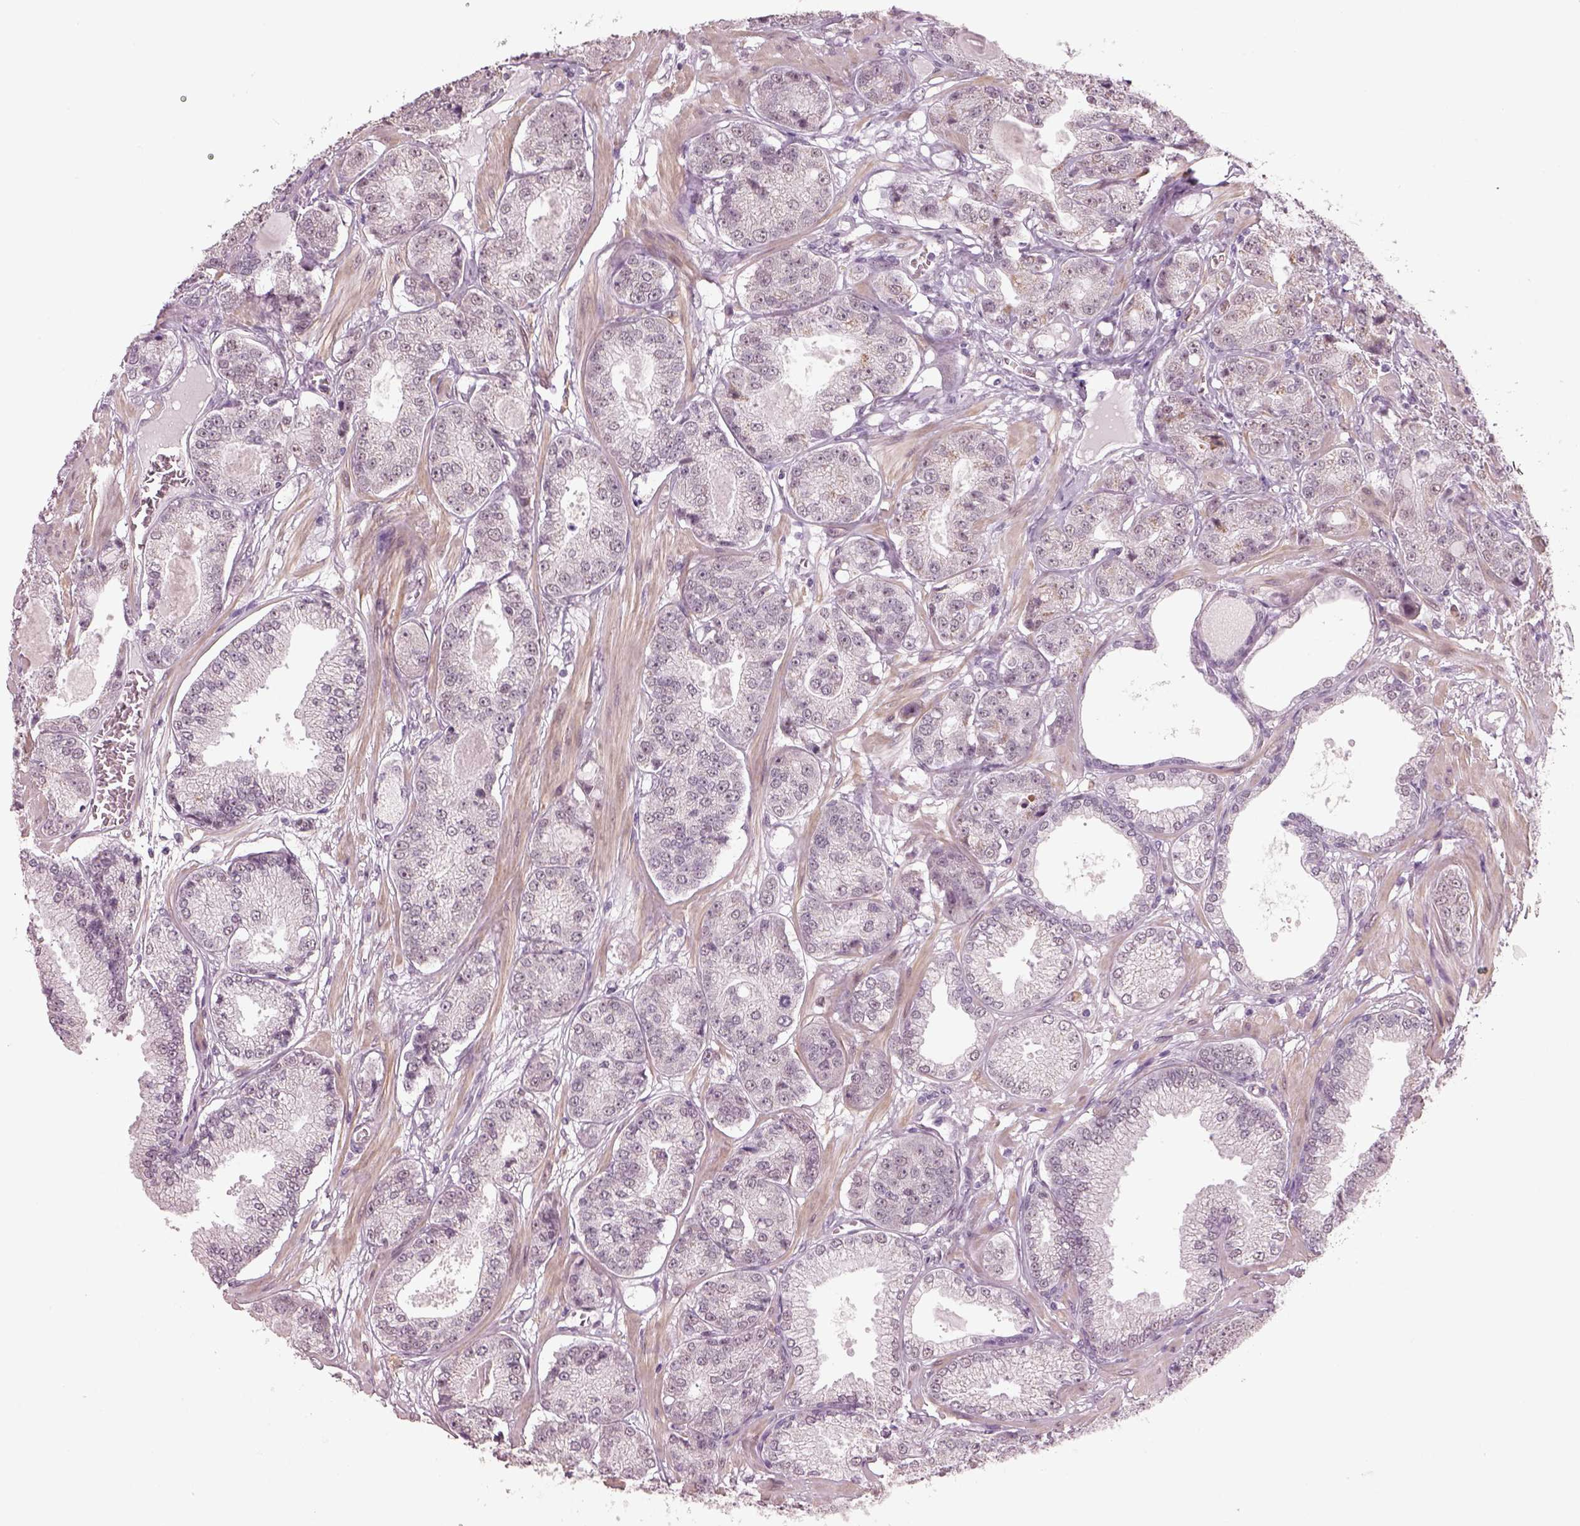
{"staining": {"intensity": "negative", "quantity": "none", "location": "none"}, "tissue": "prostate cancer", "cell_type": "Tumor cells", "image_type": "cancer", "snomed": [{"axis": "morphology", "description": "Adenocarcinoma, NOS"}, {"axis": "topography", "description": "Prostate"}], "caption": "High power microscopy photomicrograph of an immunohistochemistry (IHC) photomicrograph of adenocarcinoma (prostate), revealing no significant positivity in tumor cells.", "gene": "NAT8", "patient": {"sex": "male", "age": 64}}